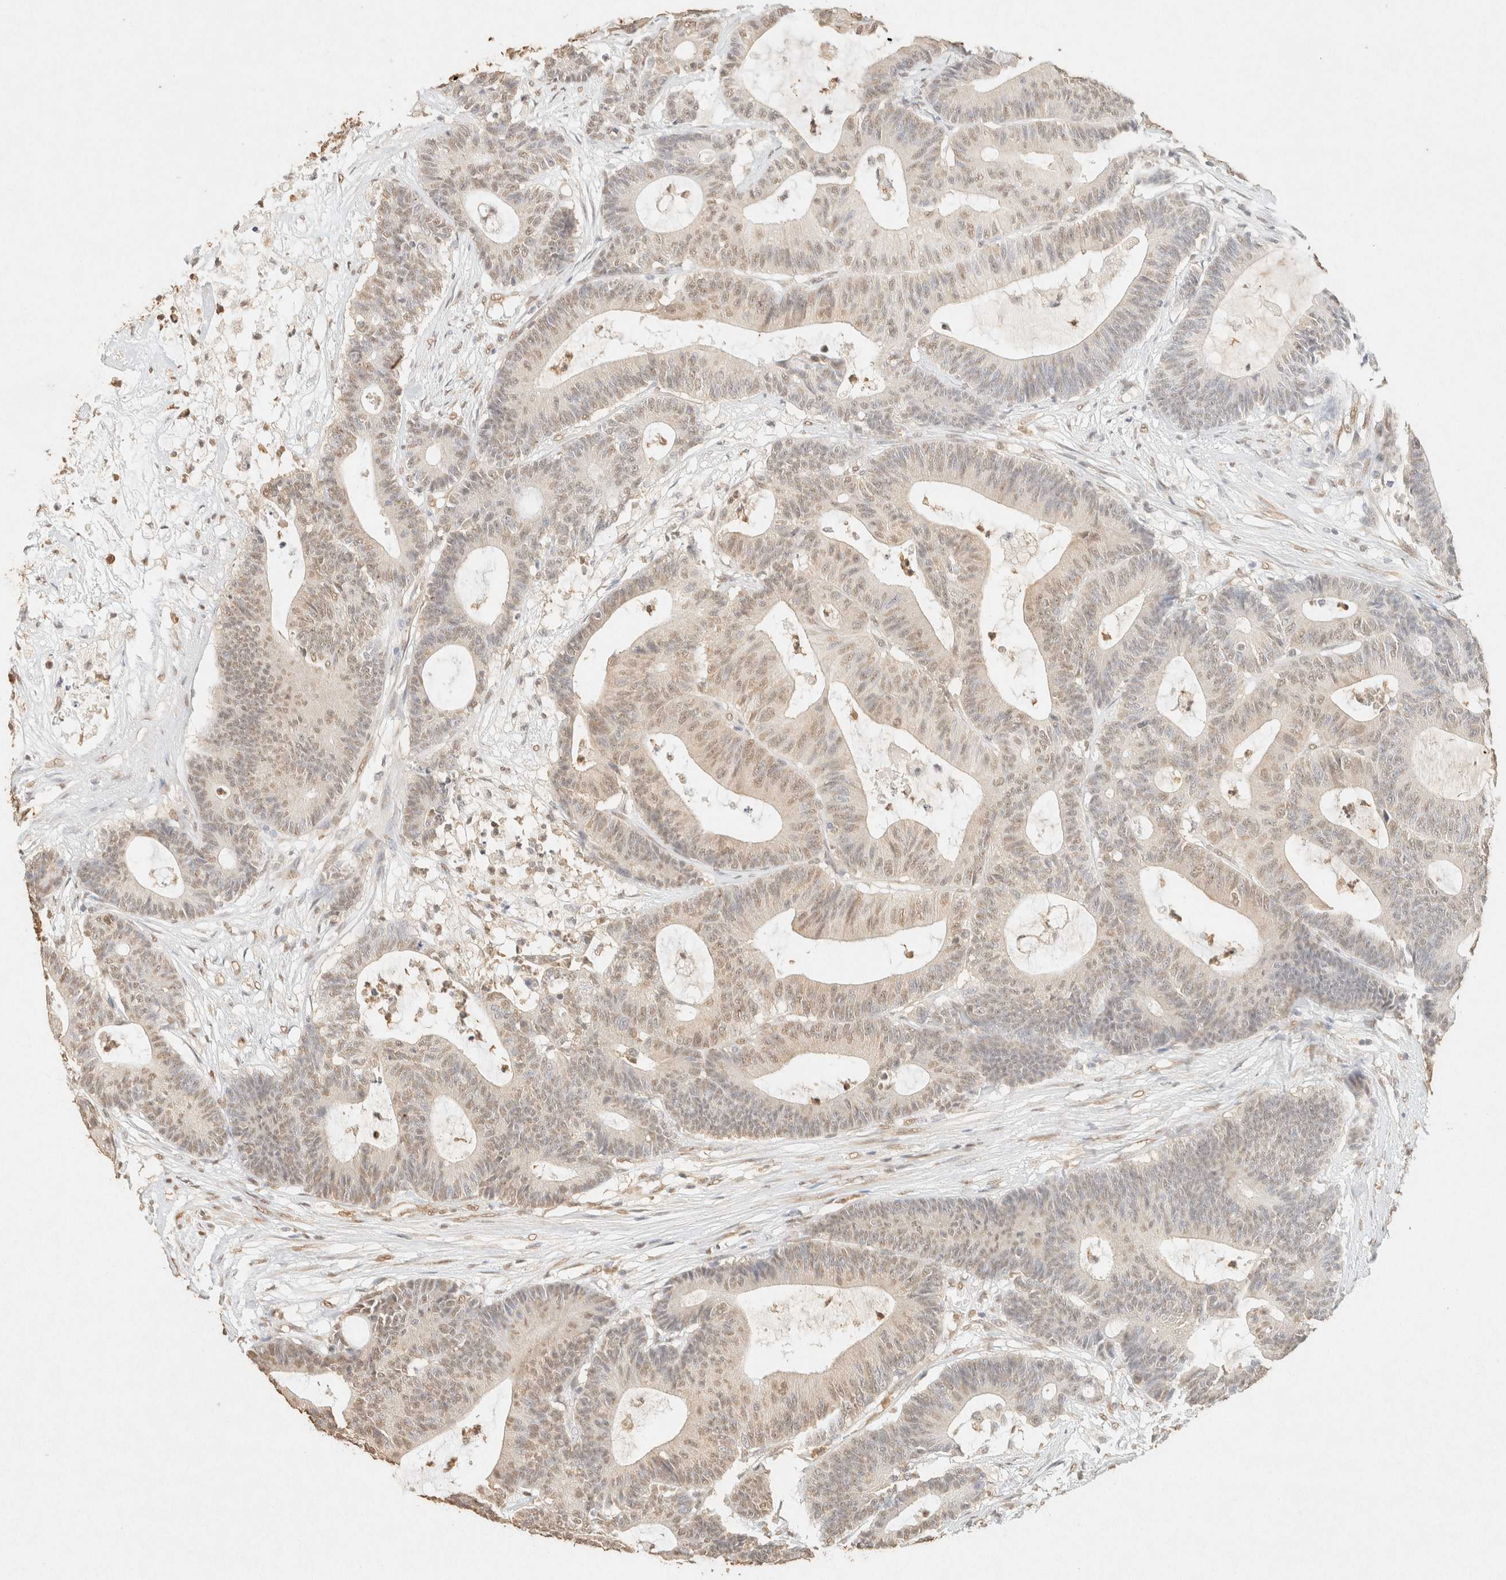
{"staining": {"intensity": "weak", "quantity": ">75%", "location": "nuclear"}, "tissue": "colorectal cancer", "cell_type": "Tumor cells", "image_type": "cancer", "snomed": [{"axis": "morphology", "description": "Adenocarcinoma, NOS"}, {"axis": "topography", "description": "Colon"}], "caption": "A histopathology image showing weak nuclear staining in about >75% of tumor cells in adenocarcinoma (colorectal), as visualized by brown immunohistochemical staining.", "gene": "S100A13", "patient": {"sex": "female", "age": 84}}